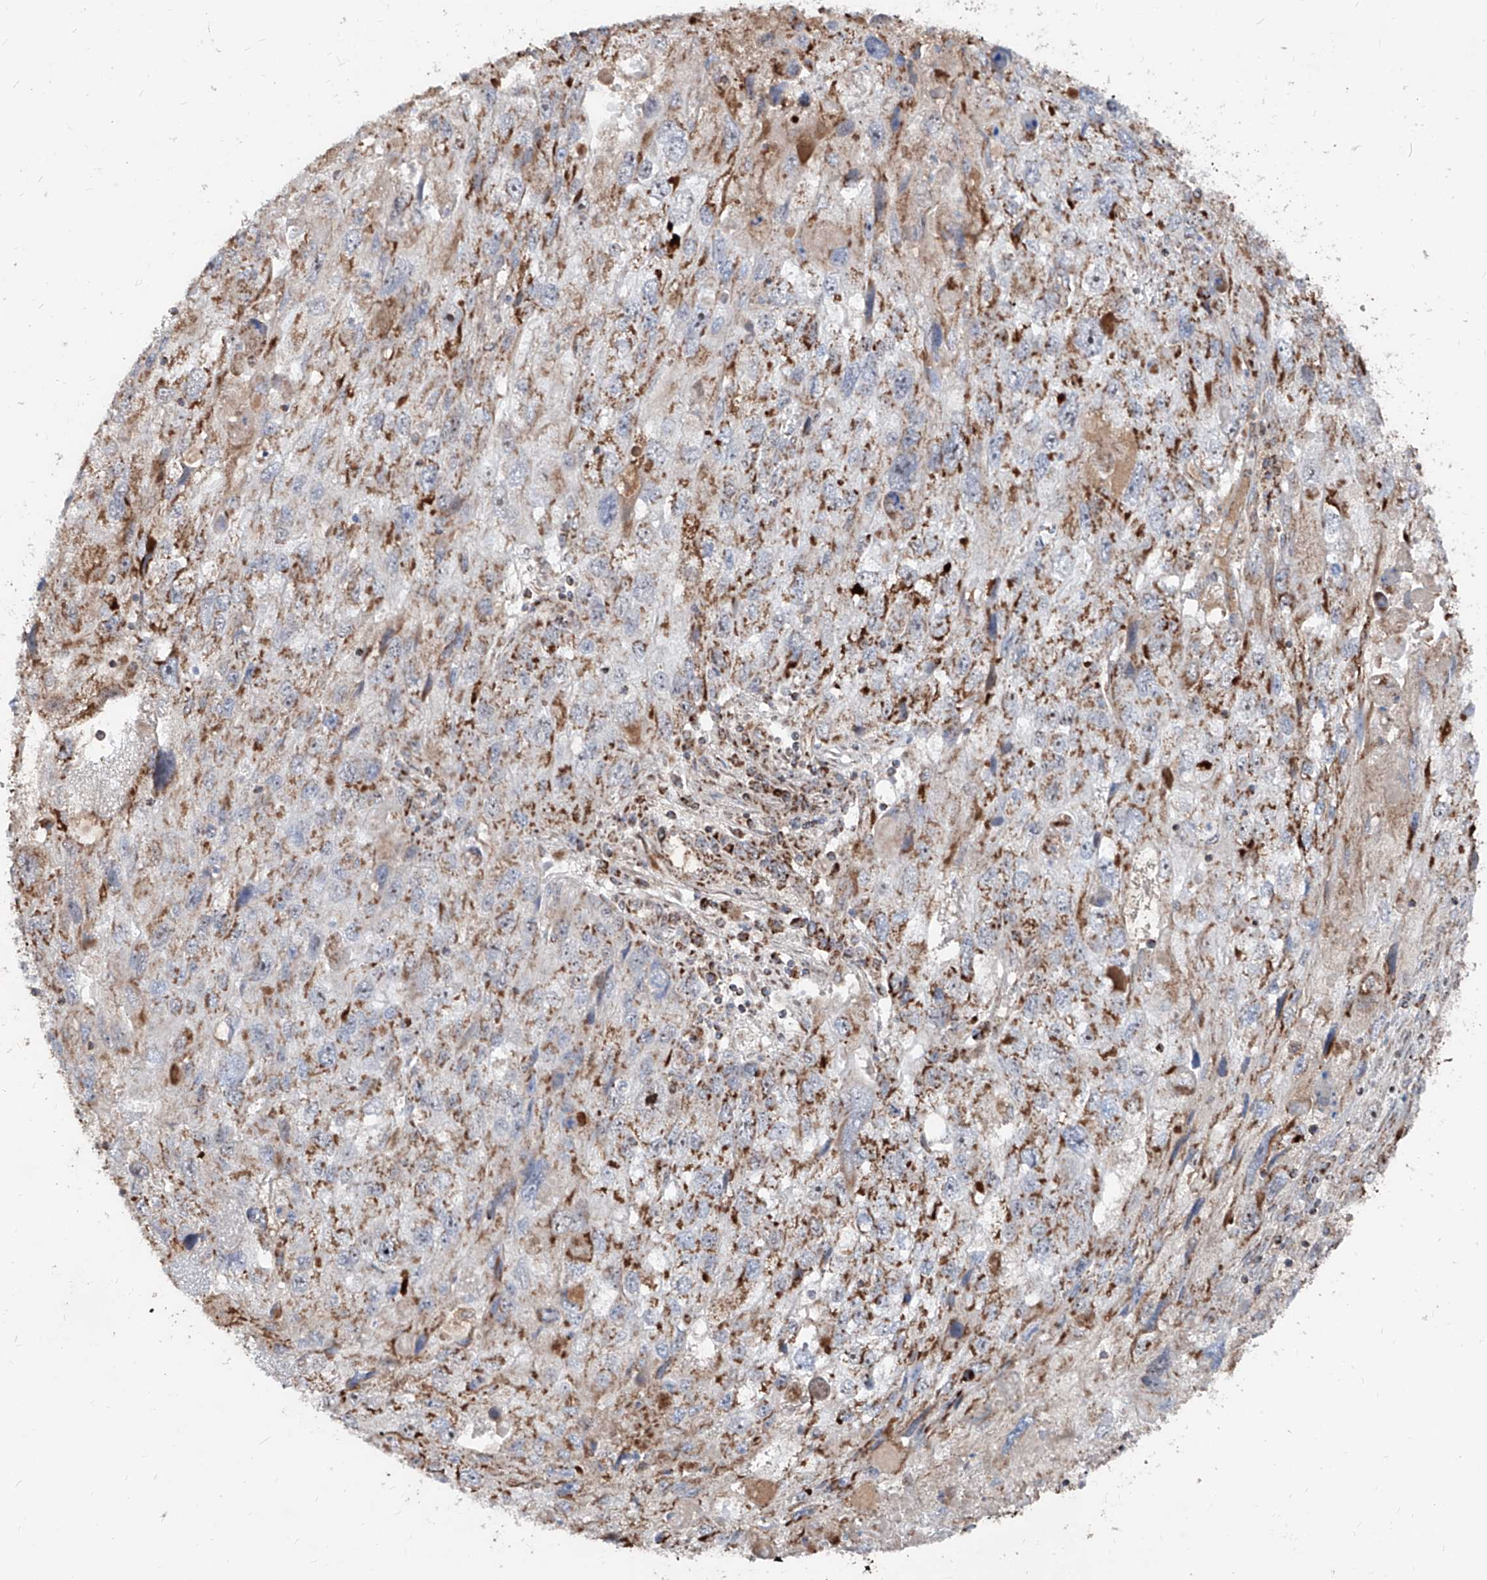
{"staining": {"intensity": "weak", "quantity": ">75%", "location": "cytoplasmic/membranous"}, "tissue": "endometrial cancer", "cell_type": "Tumor cells", "image_type": "cancer", "snomed": [{"axis": "morphology", "description": "Adenocarcinoma, NOS"}, {"axis": "topography", "description": "Endometrium"}], "caption": "A photomicrograph of endometrial adenocarcinoma stained for a protein demonstrates weak cytoplasmic/membranous brown staining in tumor cells.", "gene": "NDUFB3", "patient": {"sex": "female", "age": 49}}